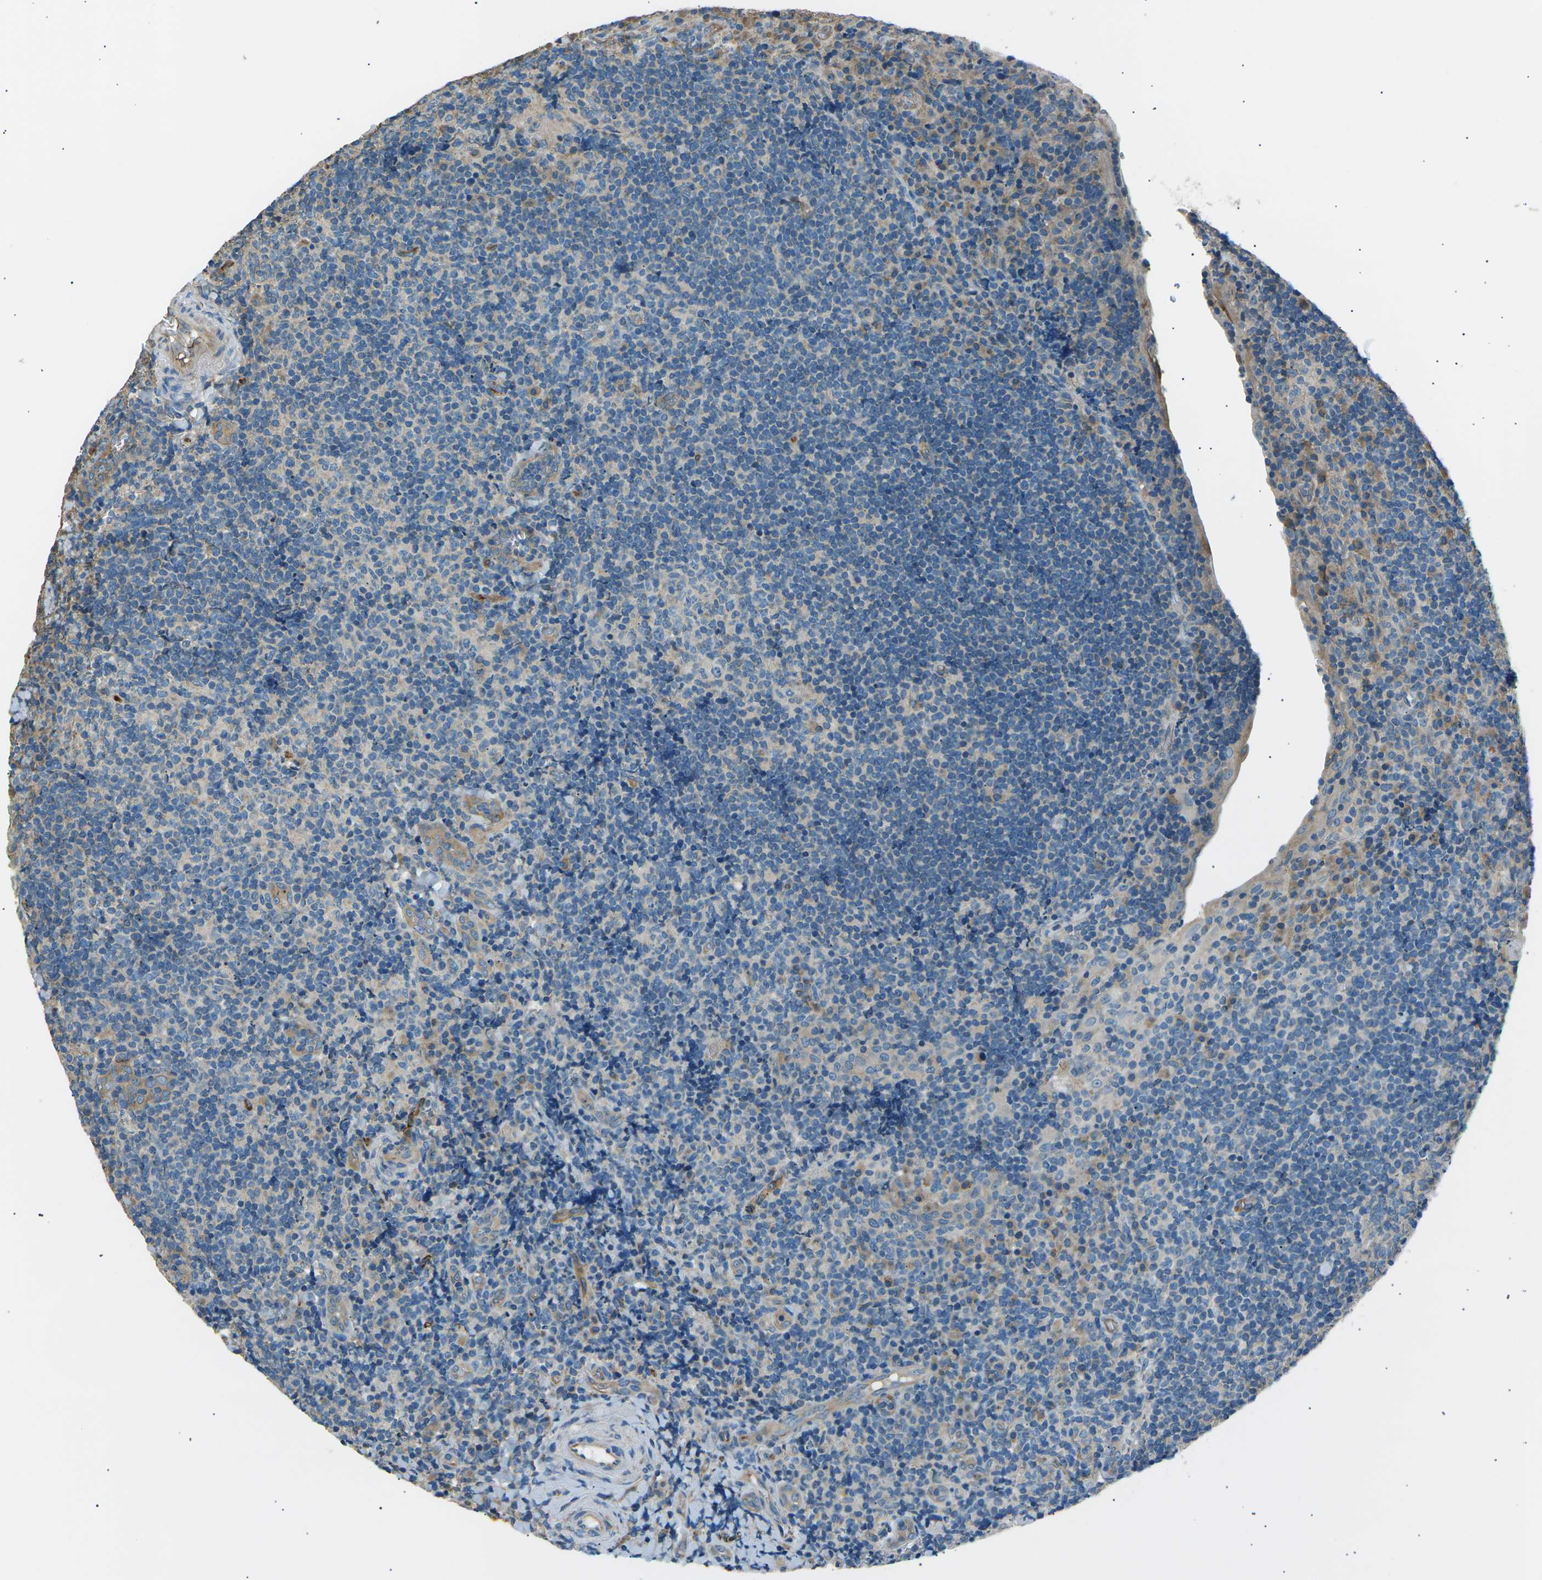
{"staining": {"intensity": "weak", "quantity": "<25%", "location": "cytoplasmic/membranous"}, "tissue": "tonsil", "cell_type": "Germinal center cells", "image_type": "normal", "snomed": [{"axis": "morphology", "description": "Normal tissue, NOS"}, {"axis": "topography", "description": "Tonsil"}], "caption": "This histopathology image is of unremarkable tonsil stained with IHC to label a protein in brown with the nuclei are counter-stained blue. There is no staining in germinal center cells.", "gene": "SLK", "patient": {"sex": "male", "age": 37}}